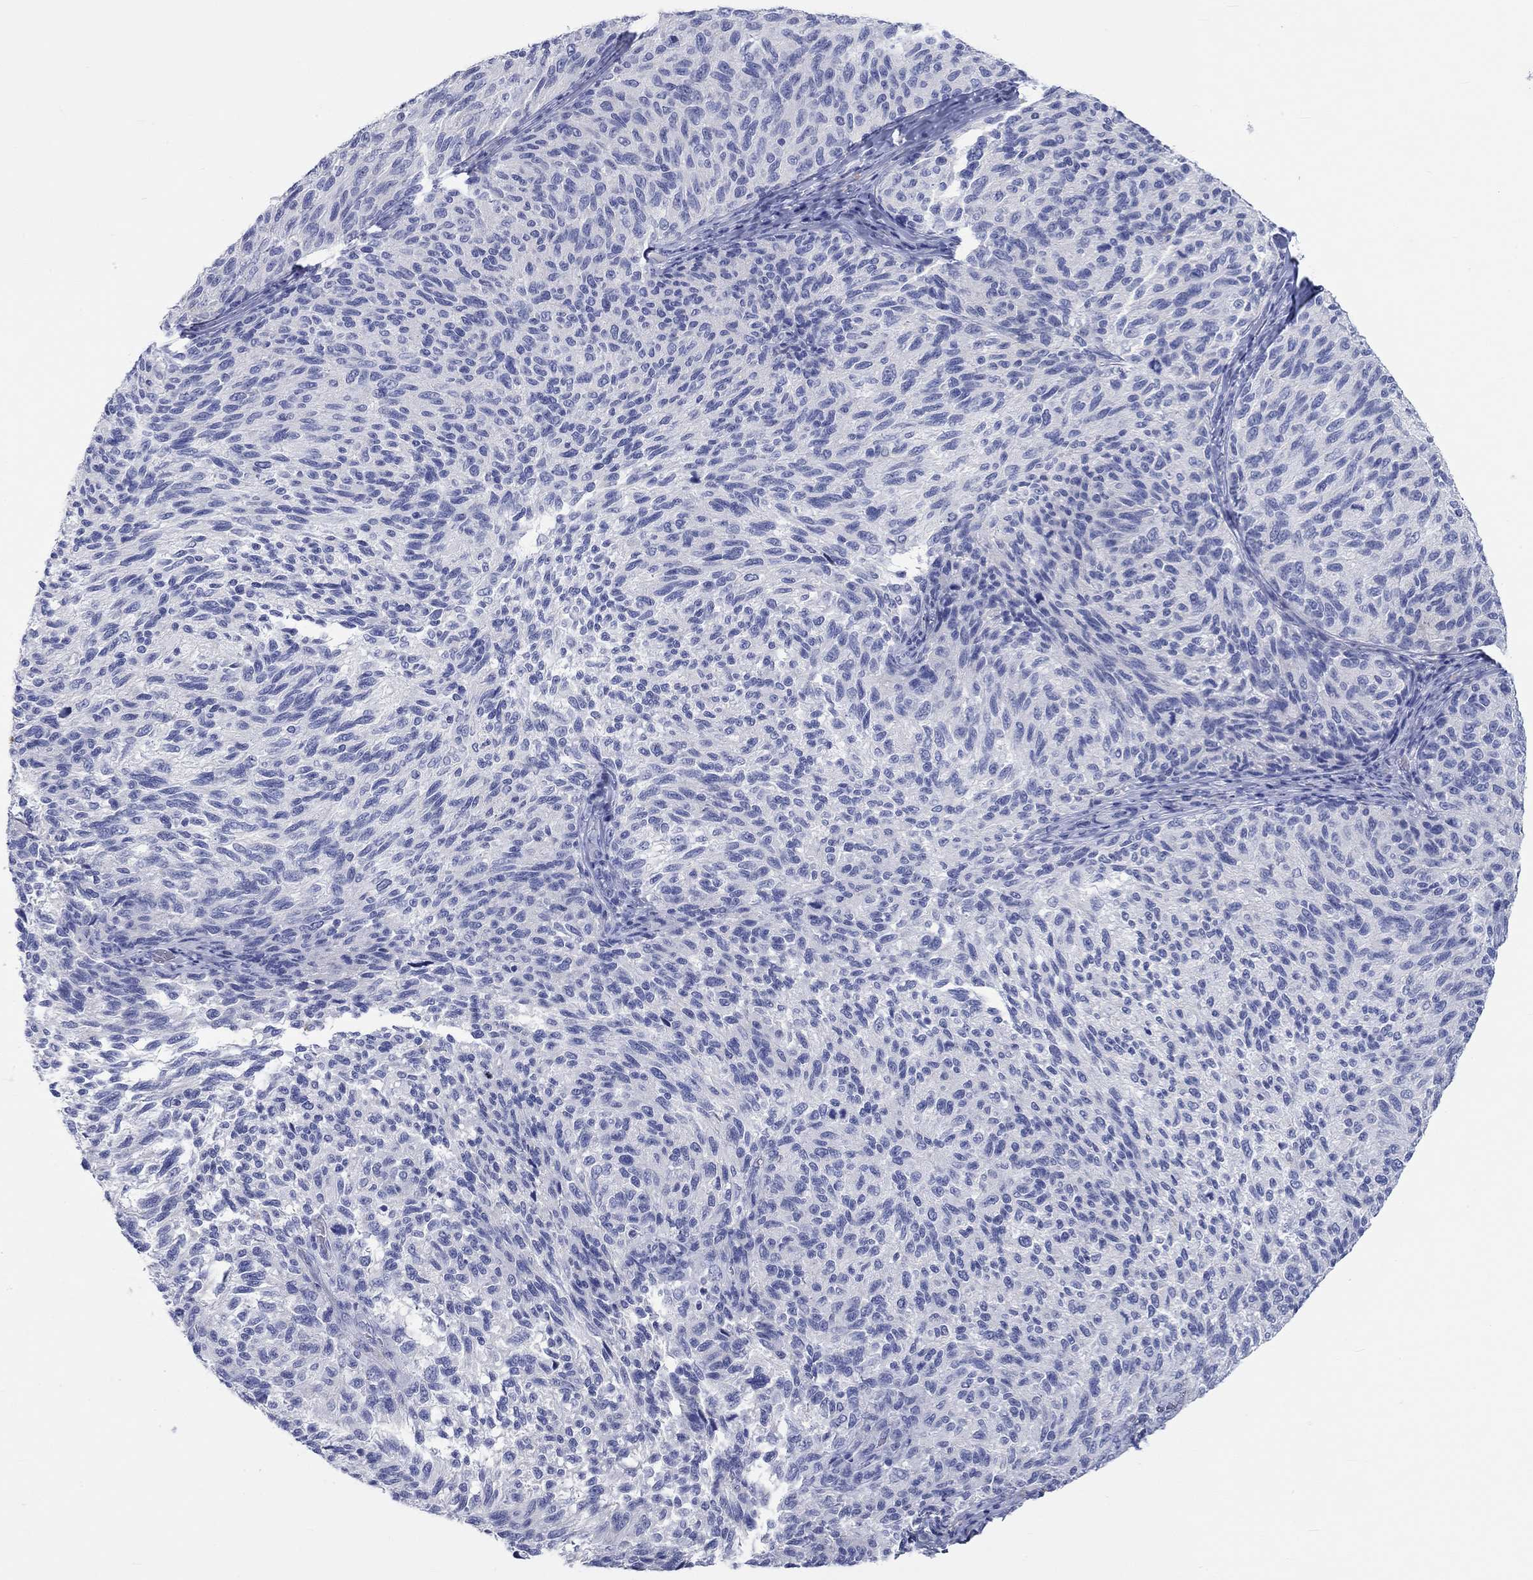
{"staining": {"intensity": "negative", "quantity": "none", "location": "none"}, "tissue": "melanoma", "cell_type": "Tumor cells", "image_type": "cancer", "snomed": [{"axis": "morphology", "description": "Malignant melanoma, NOS"}, {"axis": "topography", "description": "Skin"}], "caption": "DAB immunohistochemical staining of malignant melanoma shows no significant expression in tumor cells.", "gene": "SPATA9", "patient": {"sex": "female", "age": 73}}